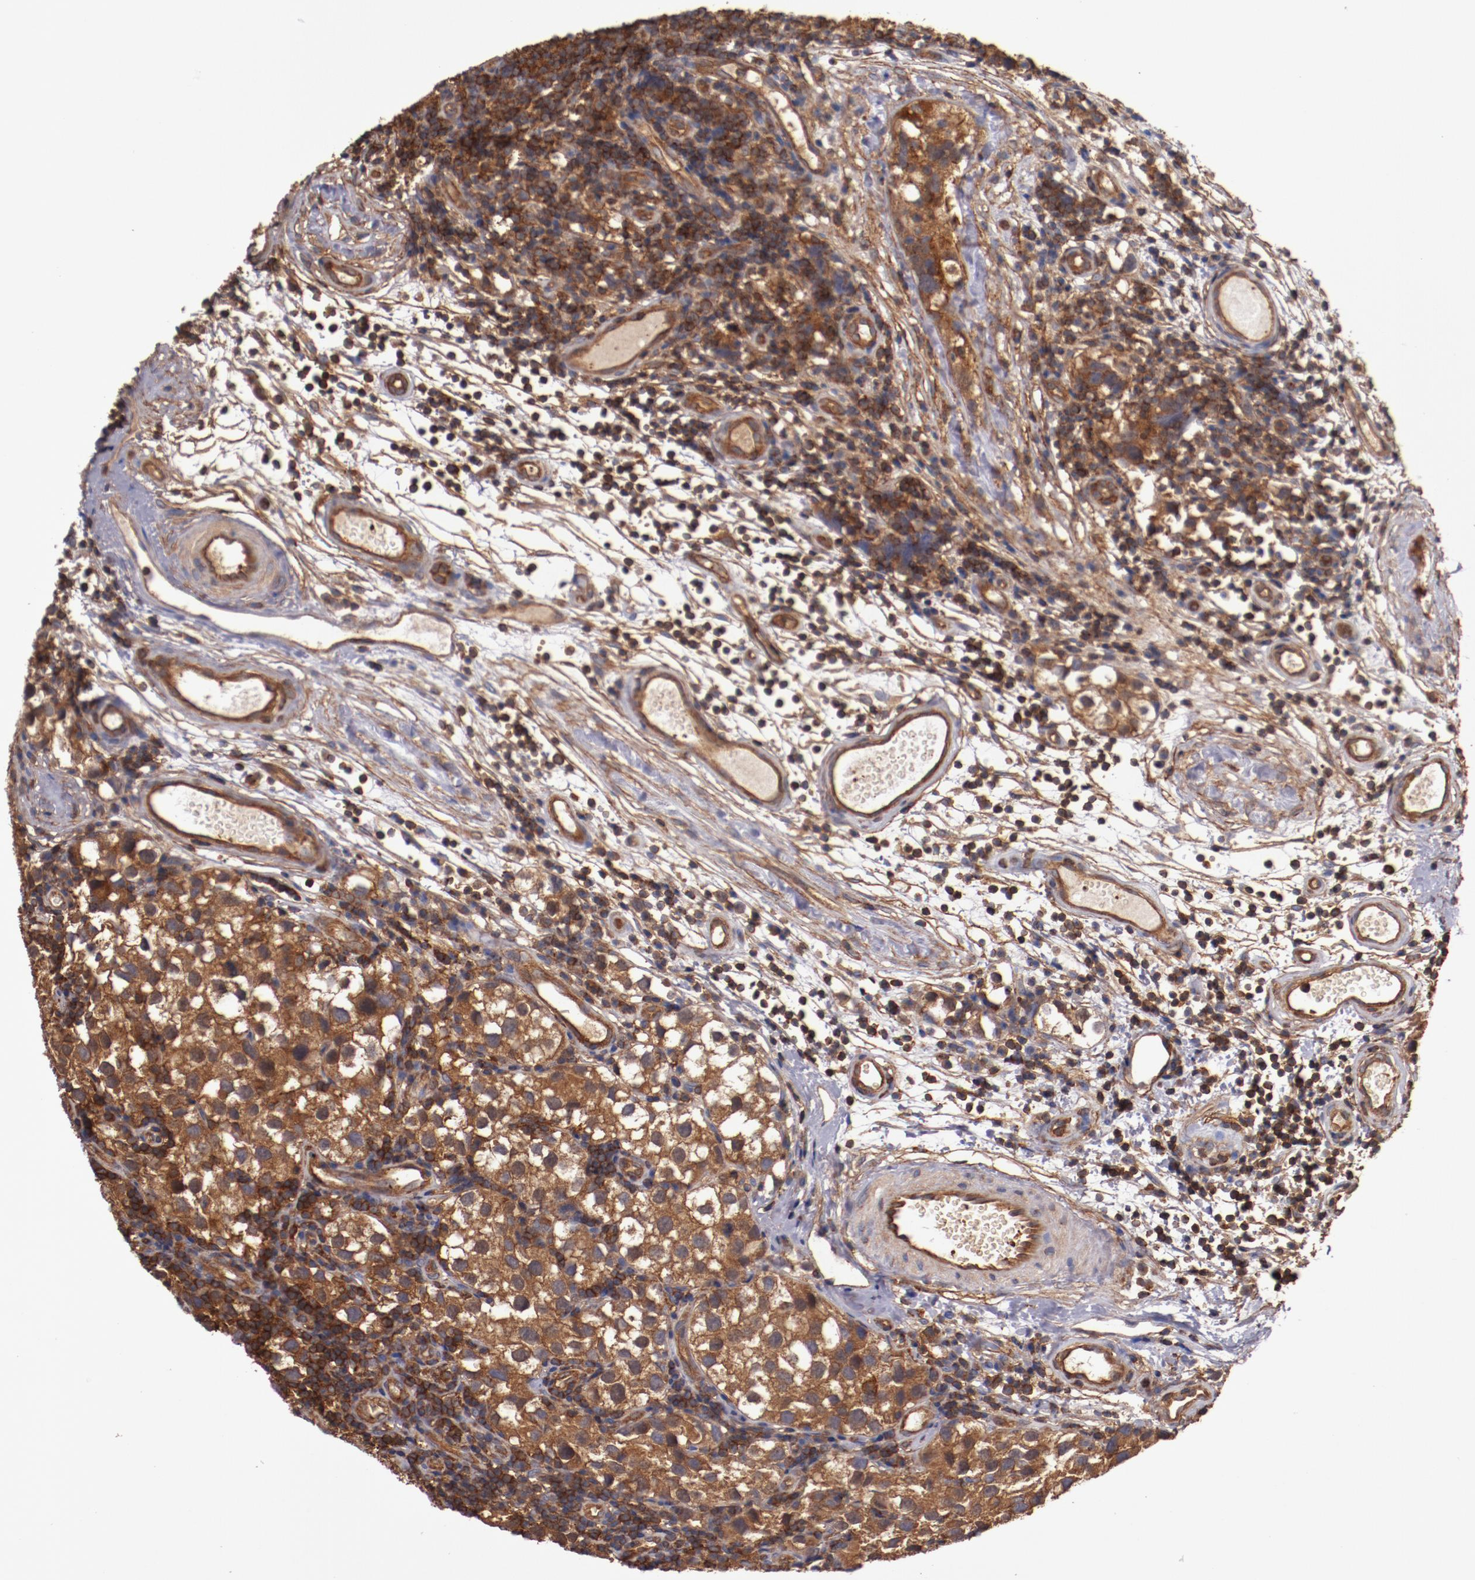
{"staining": {"intensity": "strong", "quantity": ">75%", "location": "cytoplasmic/membranous"}, "tissue": "testis cancer", "cell_type": "Tumor cells", "image_type": "cancer", "snomed": [{"axis": "morphology", "description": "Seminoma, NOS"}, {"axis": "topography", "description": "Testis"}], "caption": "Seminoma (testis) tissue exhibits strong cytoplasmic/membranous positivity in about >75% of tumor cells, visualized by immunohistochemistry. The protein of interest is stained brown, and the nuclei are stained in blue (DAB IHC with brightfield microscopy, high magnification).", "gene": "TMOD3", "patient": {"sex": "male", "age": 39}}